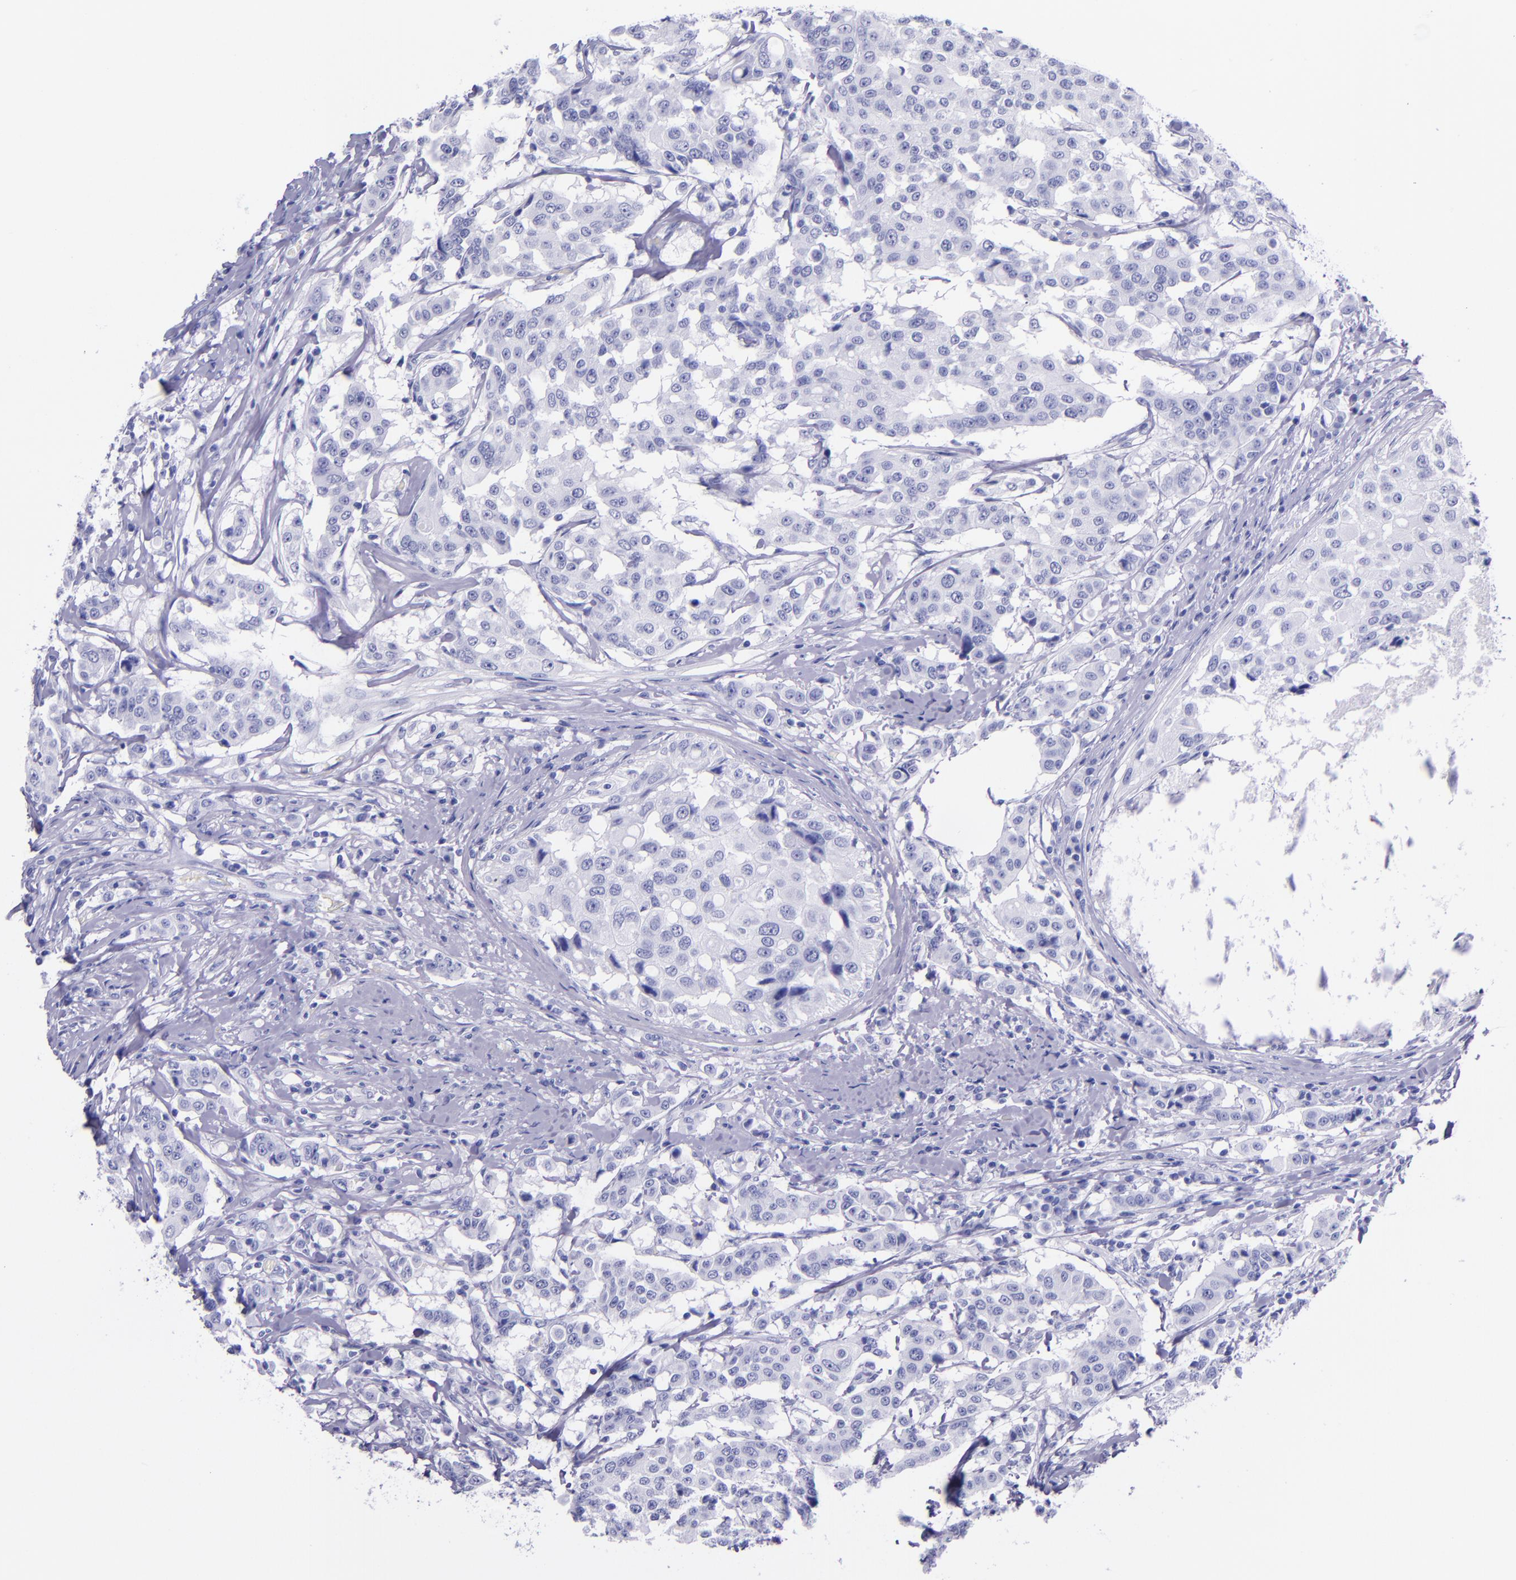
{"staining": {"intensity": "negative", "quantity": "none", "location": "none"}, "tissue": "breast cancer", "cell_type": "Tumor cells", "image_type": "cancer", "snomed": [{"axis": "morphology", "description": "Duct carcinoma"}, {"axis": "topography", "description": "Breast"}], "caption": "This is an immunohistochemistry (IHC) histopathology image of human invasive ductal carcinoma (breast). There is no positivity in tumor cells.", "gene": "MBP", "patient": {"sex": "female", "age": 27}}